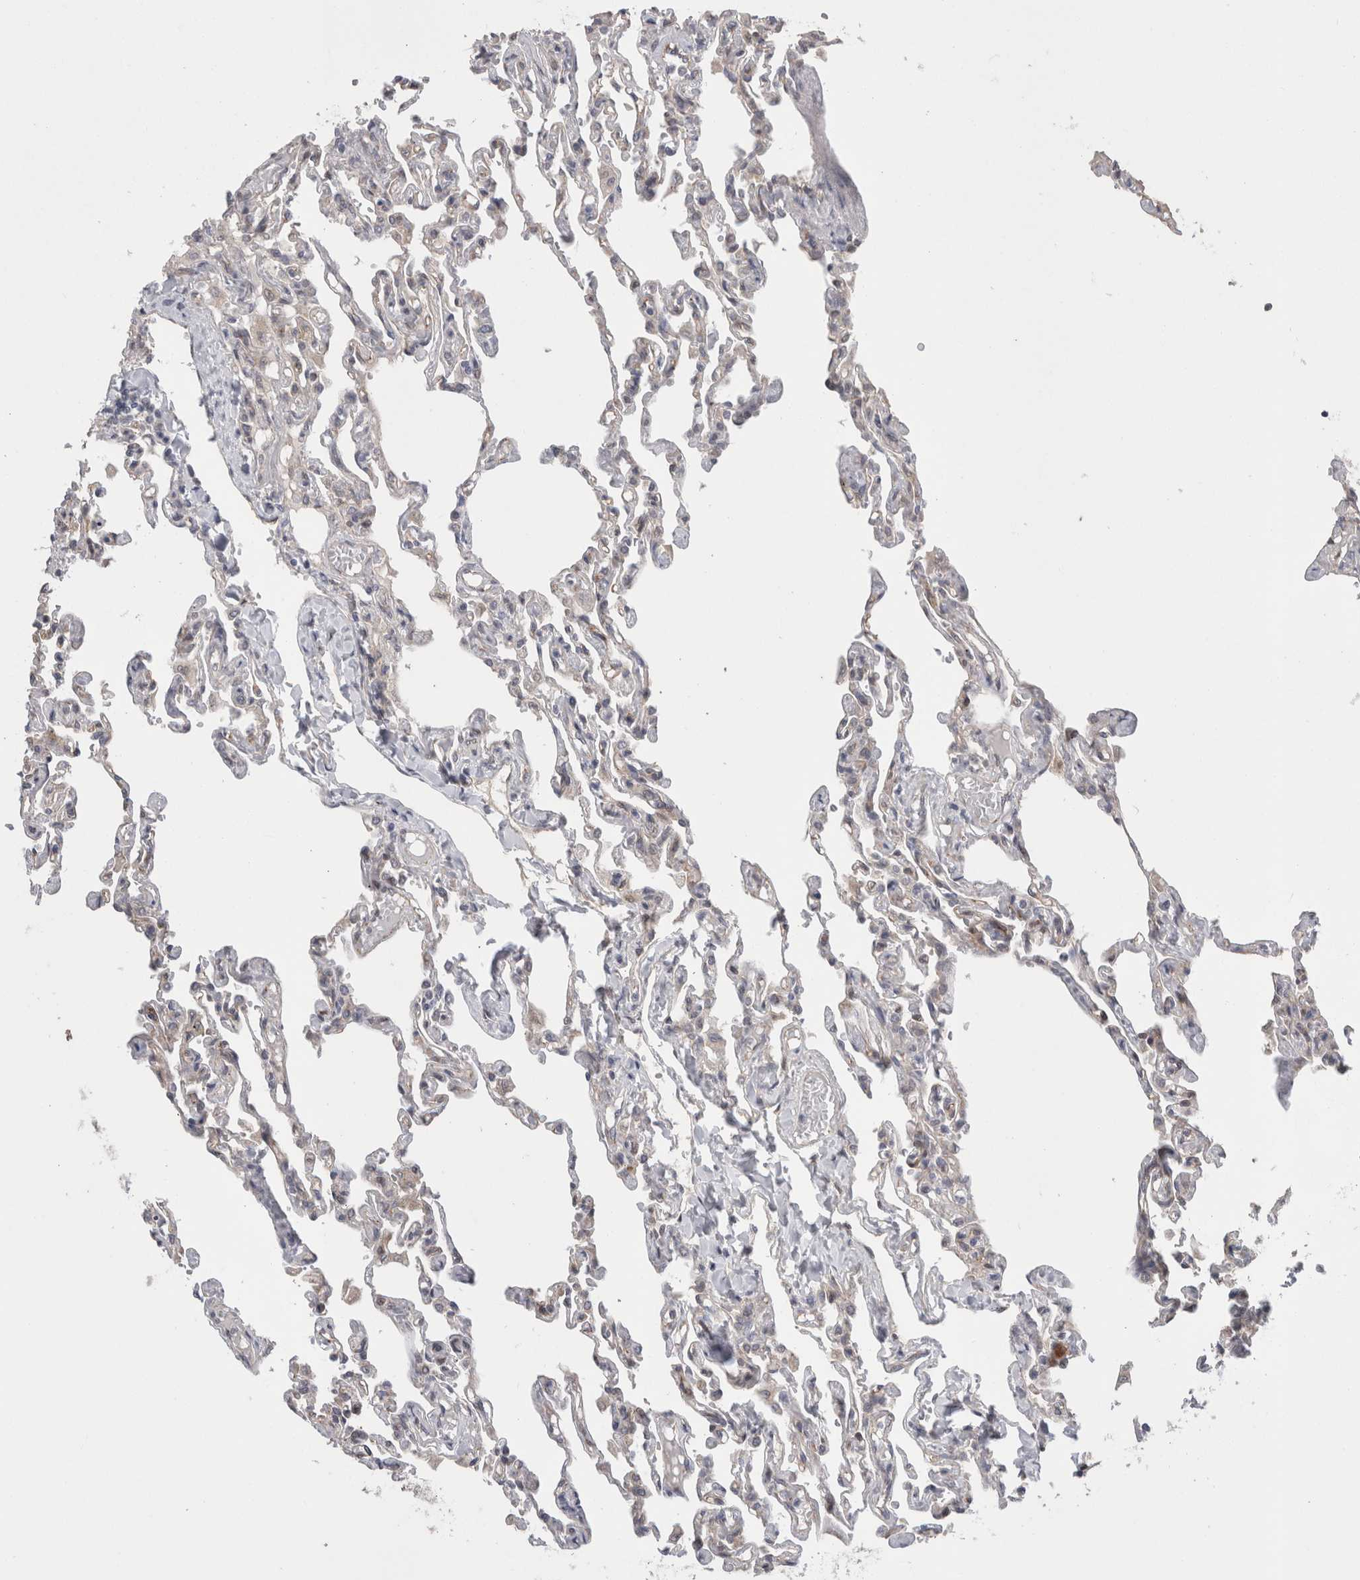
{"staining": {"intensity": "negative", "quantity": "none", "location": "none"}, "tissue": "lung", "cell_type": "Alveolar cells", "image_type": "normal", "snomed": [{"axis": "morphology", "description": "Normal tissue, NOS"}, {"axis": "topography", "description": "Lung"}], "caption": "Alveolar cells show no significant protein expression in unremarkable lung. (Brightfield microscopy of DAB IHC at high magnification).", "gene": "TAFA5", "patient": {"sex": "male", "age": 21}}